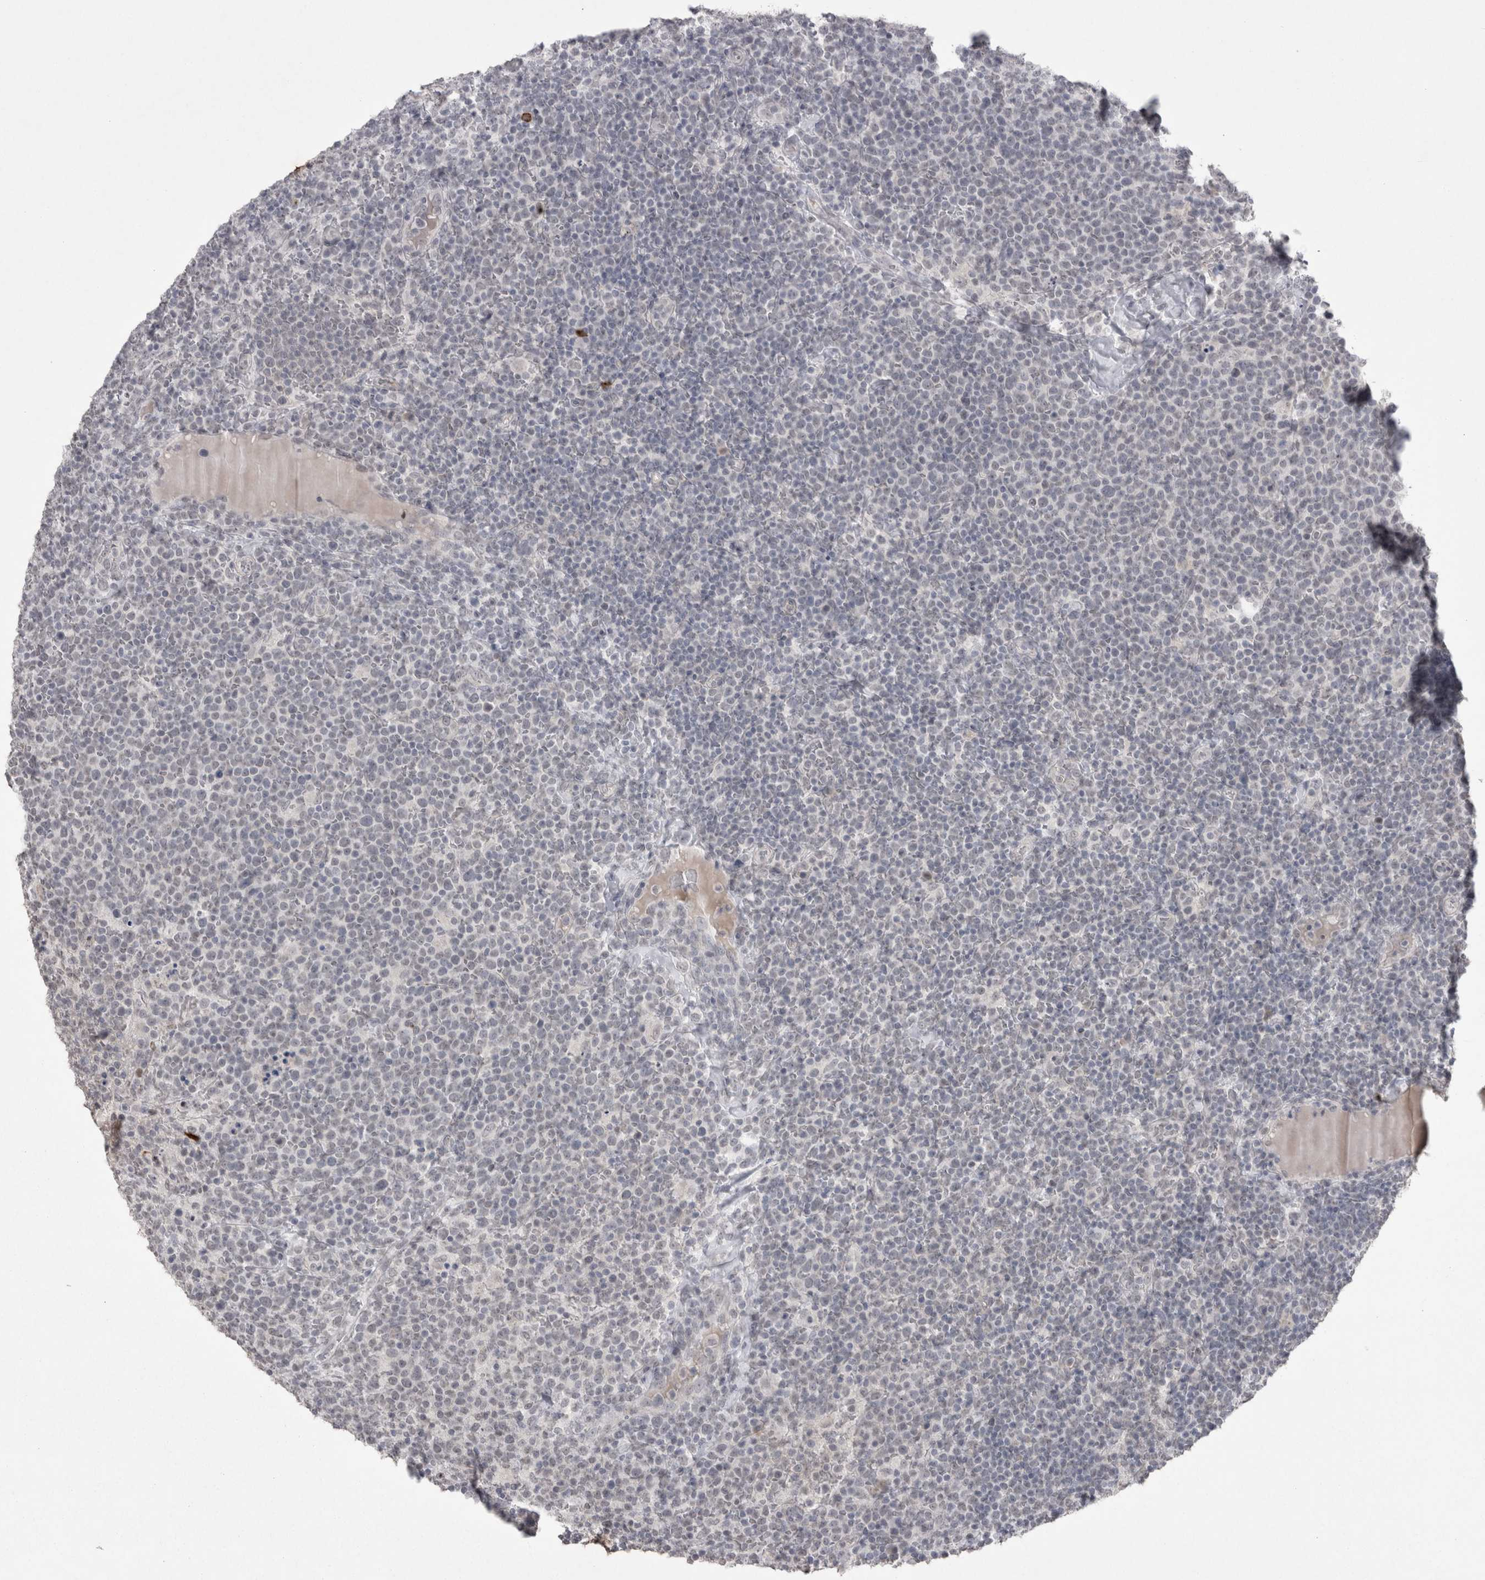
{"staining": {"intensity": "negative", "quantity": "none", "location": "none"}, "tissue": "lymphoma", "cell_type": "Tumor cells", "image_type": "cancer", "snomed": [{"axis": "morphology", "description": "Malignant lymphoma, non-Hodgkin's type, High grade"}, {"axis": "topography", "description": "Lymph node"}], "caption": "Immunohistochemical staining of human malignant lymphoma, non-Hodgkin's type (high-grade) displays no significant expression in tumor cells.", "gene": "DDX4", "patient": {"sex": "male", "age": 61}}